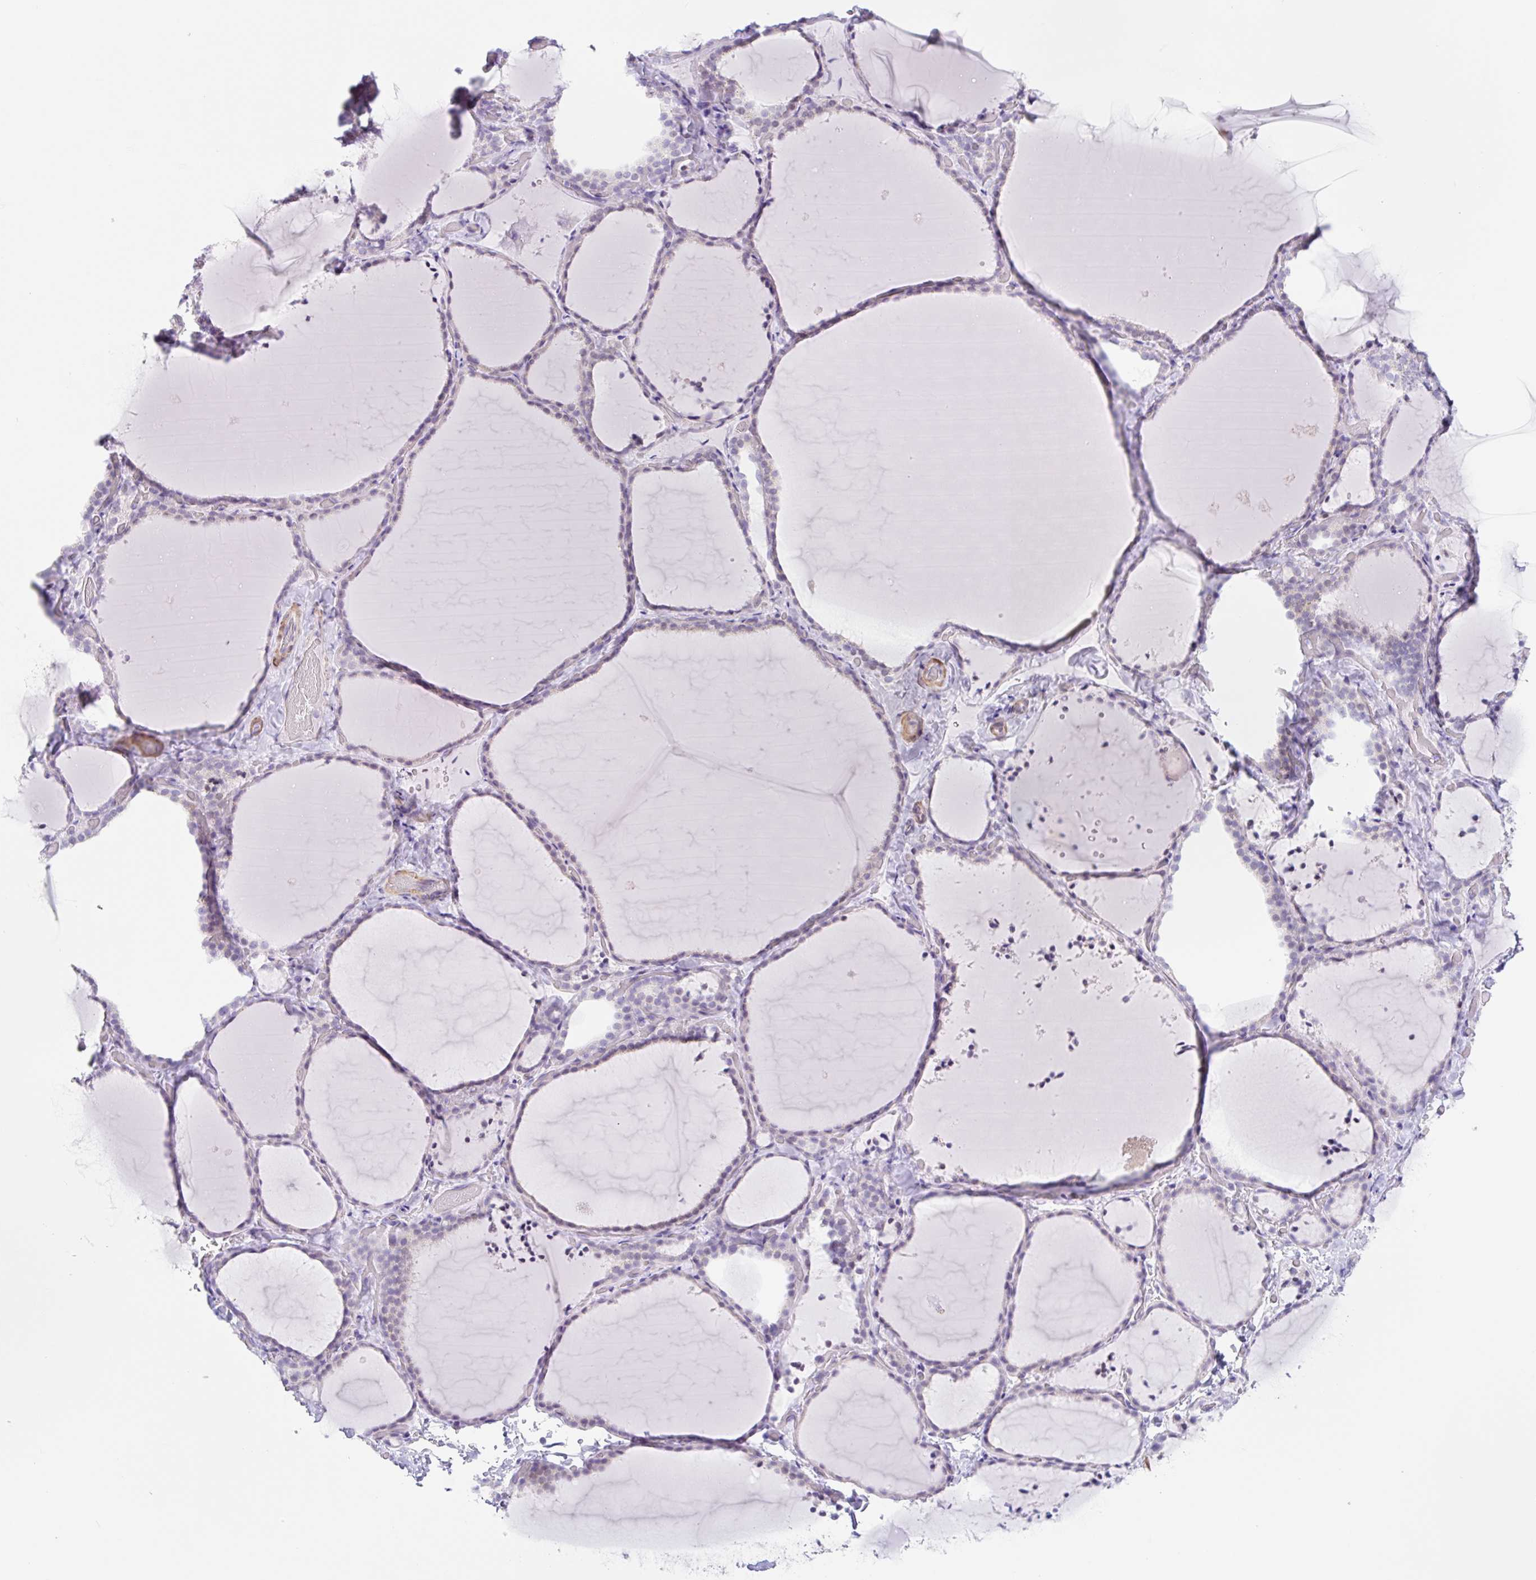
{"staining": {"intensity": "negative", "quantity": "none", "location": "none"}, "tissue": "thyroid gland", "cell_type": "Glandular cells", "image_type": "normal", "snomed": [{"axis": "morphology", "description": "Normal tissue, NOS"}, {"axis": "topography", "description": "Thyroid gland"}], "caption": "Immunohistochemistry histopathology image of normal thyroid gland: thyroid gland stained with DAB demonstrates no significant protein positivity in glandular cells. (IHC, brightfield microscopy, high magnification).", "gene": "DCAF17", "patient": {"sex": "female", "age": 22}}